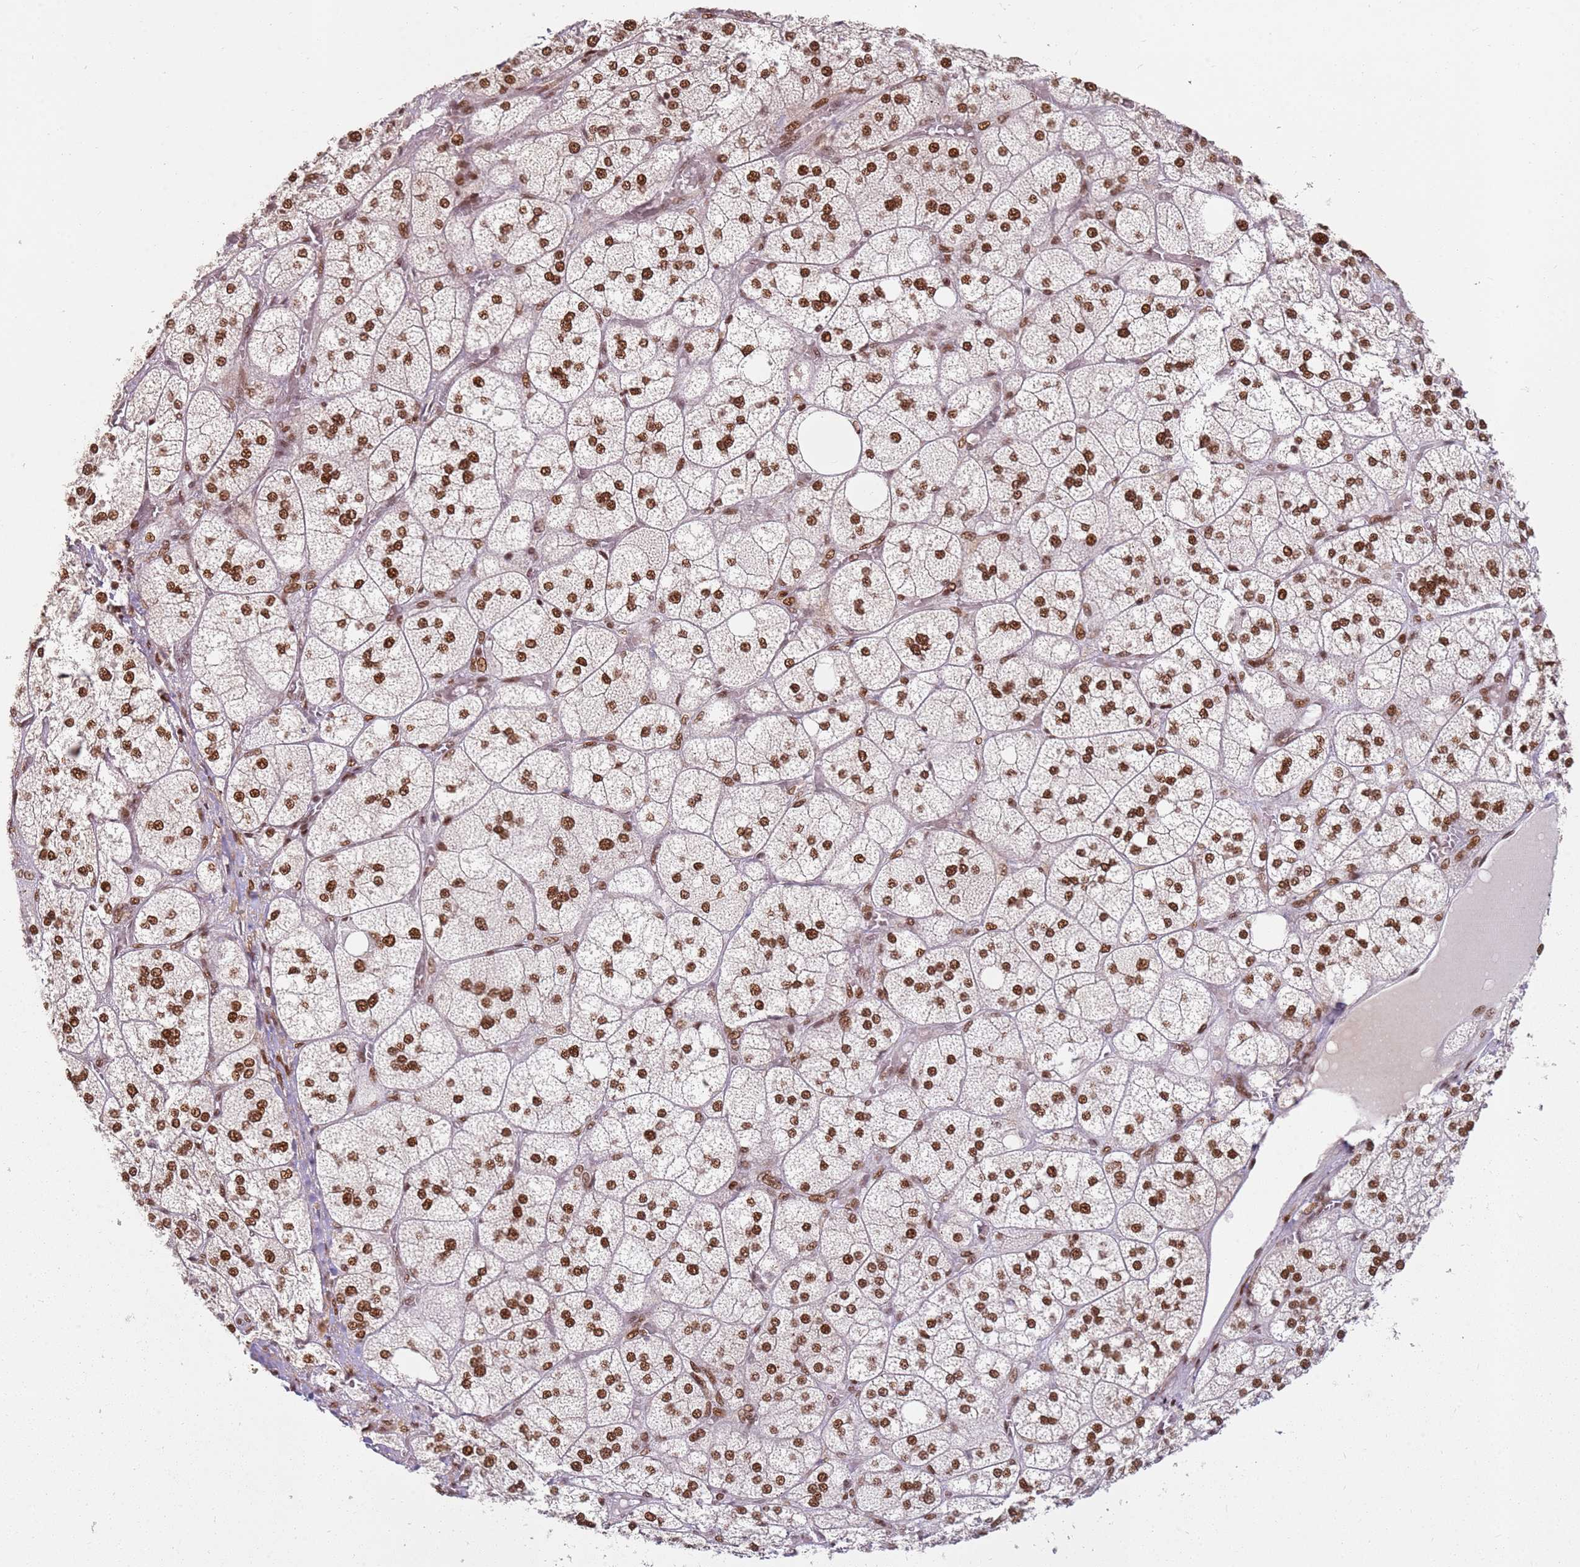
{"staining": {"intensity": "strong", "quantity": ">75%", "location": "nuclear"}, "tissue": "adrenal gland", "cell_type": "Glandular cells", "image_type": "normal", "snomed": [{"axis": "morphology", "description": "Normal tissue, NOS"}, {"axis": "topography", "description": "Adrenal gland"}], "caption": "Immunohistochemical staining of normal adrenal gland displays strong nuclear protein positivity in about >75% of glandular cells. (Stains: DAB (3,3'-diaminobenzidine) in brown, nuclei in blue, Microscopy: brightfield microscopy at high magnification).", "gene": "TENT4A", "patient": {"sex": "male", "age": 61}}